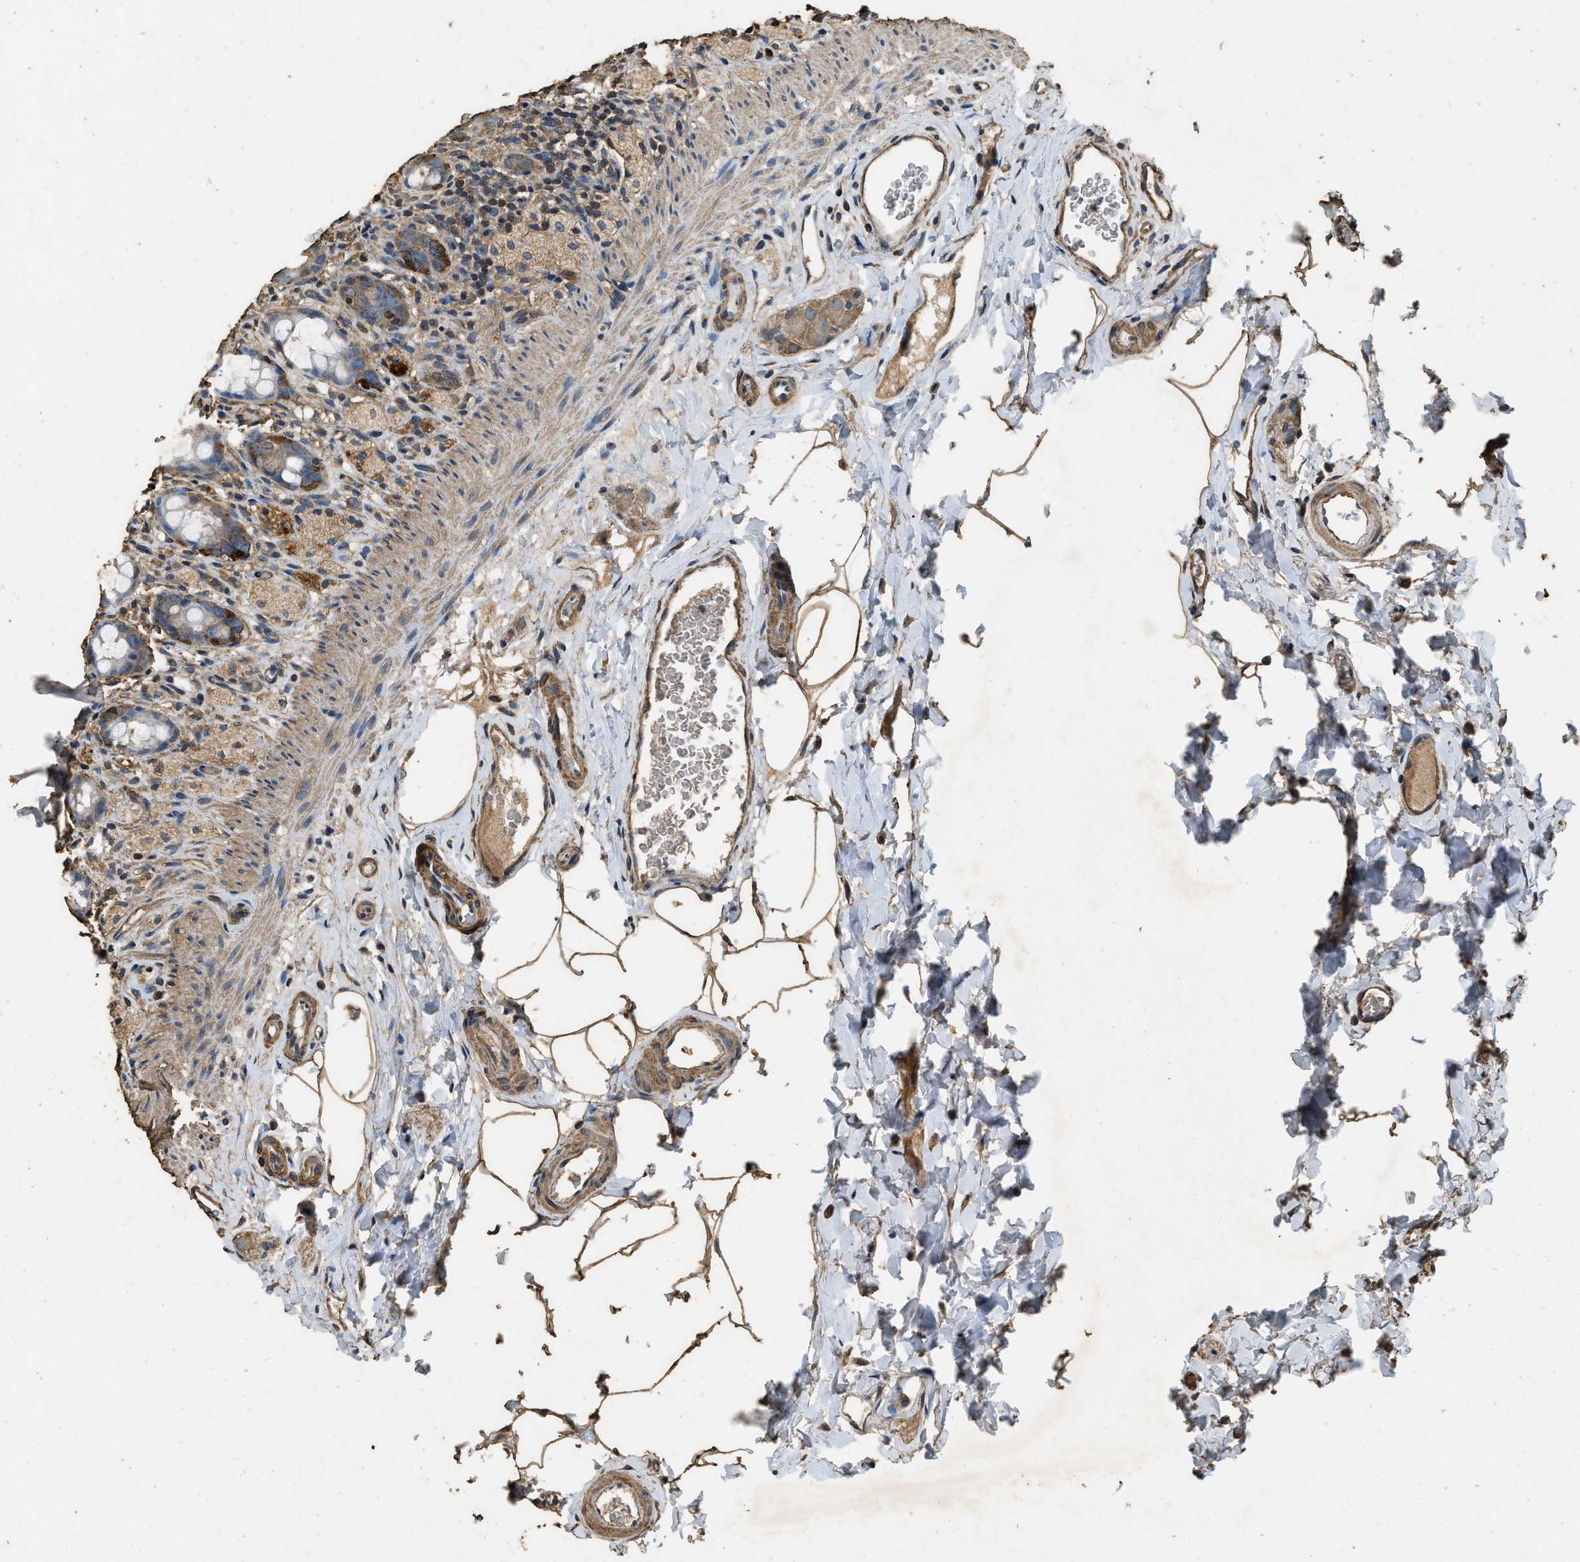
{"staining": {"intensity": "moderate", "quantity": "<25%", "location": "cytoplasmic/membranous"}, "tissue": "rectum", "cell_type": "Glandular cells", "image_type": "normal", "snomed": [{"axis": "morphology", "description": "Normal tissue, NOS"}, {"axis": "topography", "description": "Rectum"}], "caption": "Unremarkable rectum reveals moderate cytoplasmic/membranous staining in about <25% of glandular cells, visualized by immunohistochemistry.", "gene": "MIB1", "patient": {"sex": "male", "age": 44}}